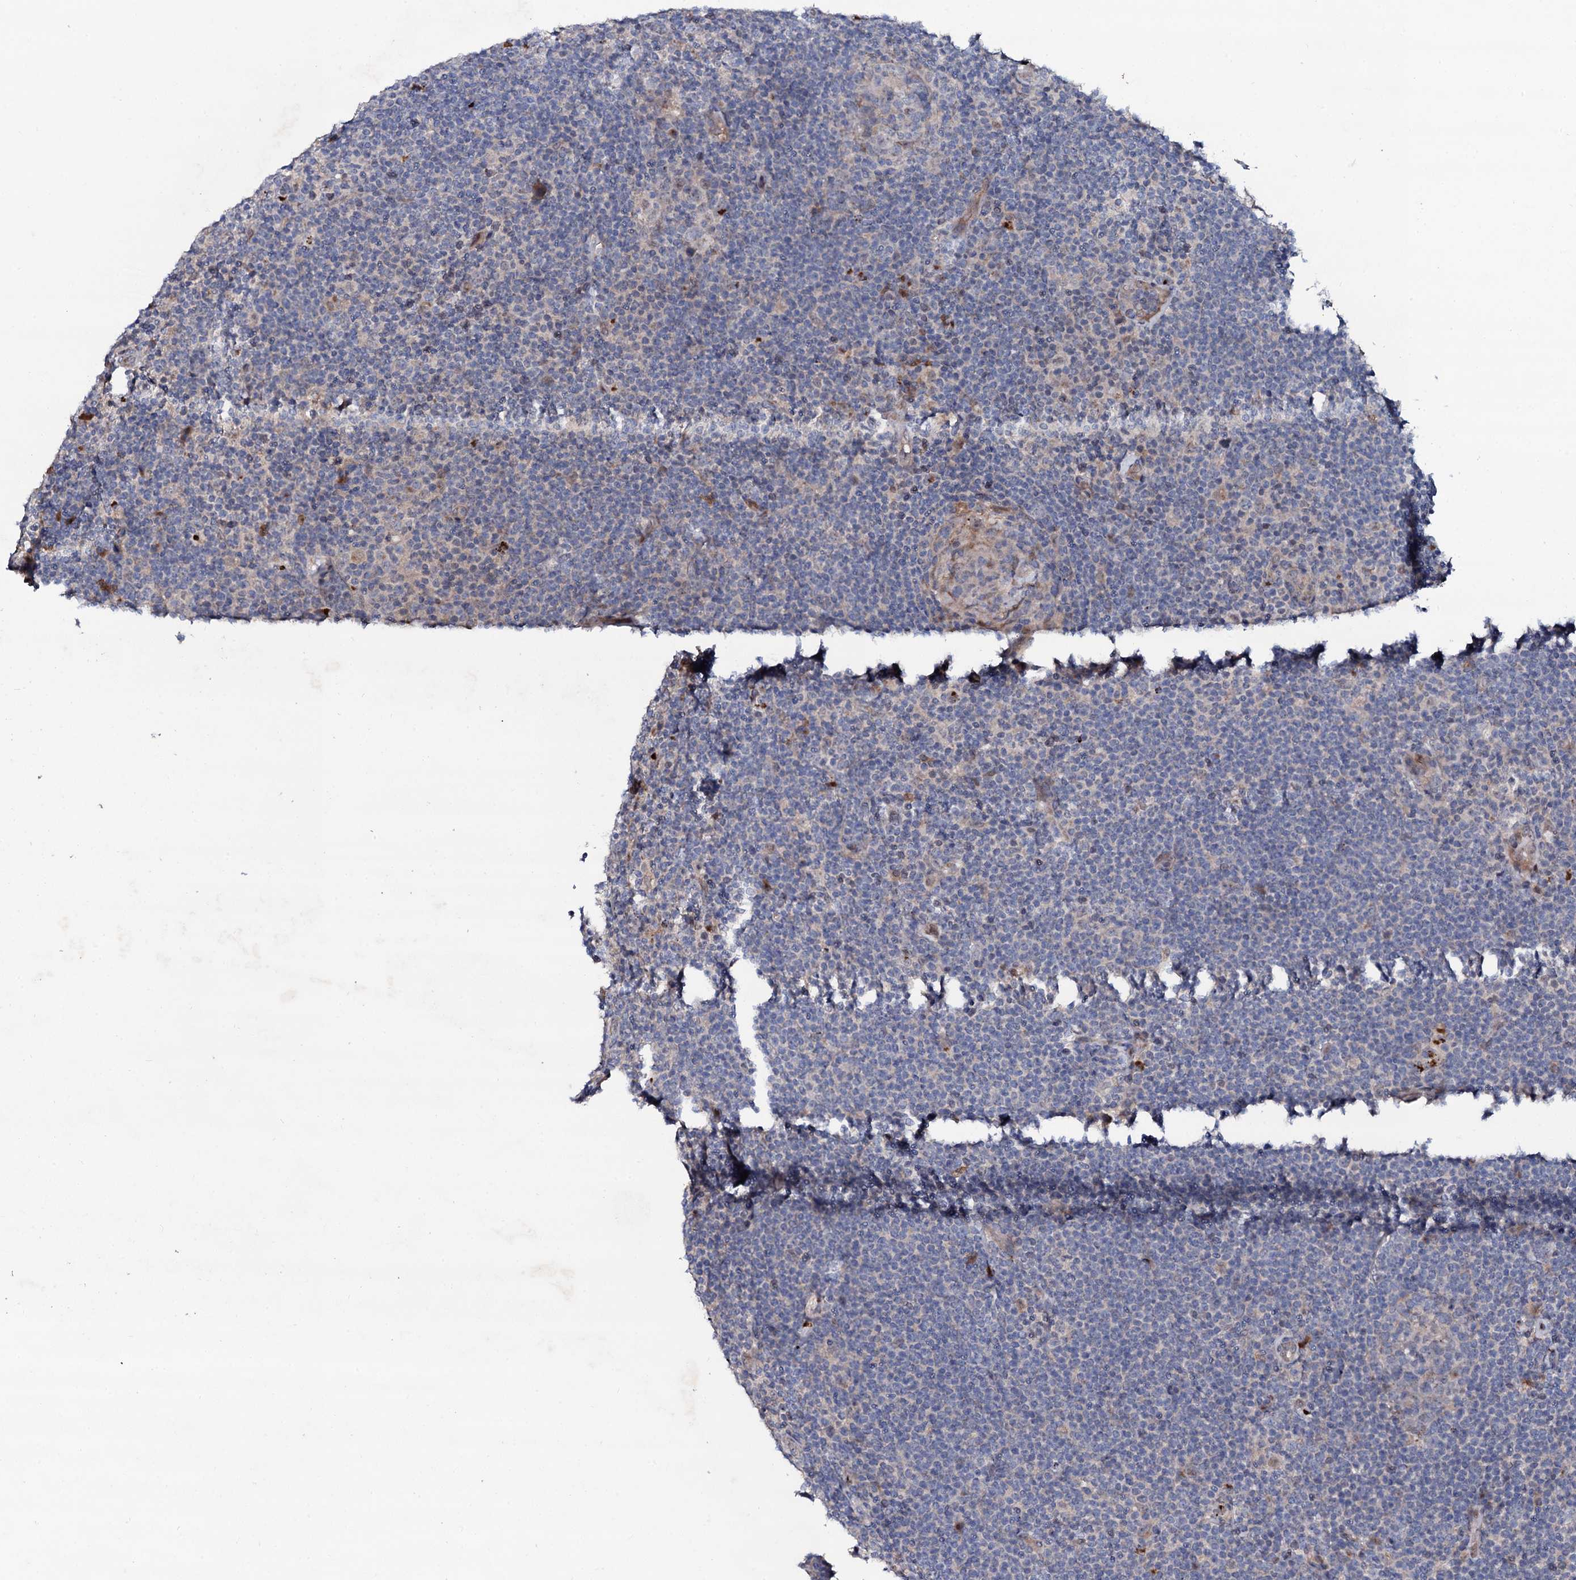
{"staining": {"intensity": "weak", "quantity": "<25%", "location": "cytoplasmic/membranous"}, "tissue": "lymphoma", "cell_type": "Tumor cells", "image_type": "cancer", "snomed": [{"axis": "morphology", "description": "Hodgkin's disease, NOS"}, {"axis": "topography", "description": "Lymph node"}], "caption": "High magnification brightfield microscopy of Hodgkin's disease stained with DAB (3,3'-diaminobenzidine) (brown) and counterstained with hematoxylin (blue): tumor cells show no significant expression. (Immunohistochemistry, brightfield microscopy, high magnification).", "gene": "COG6", "patient": {"sex": "female", "age": 57}}